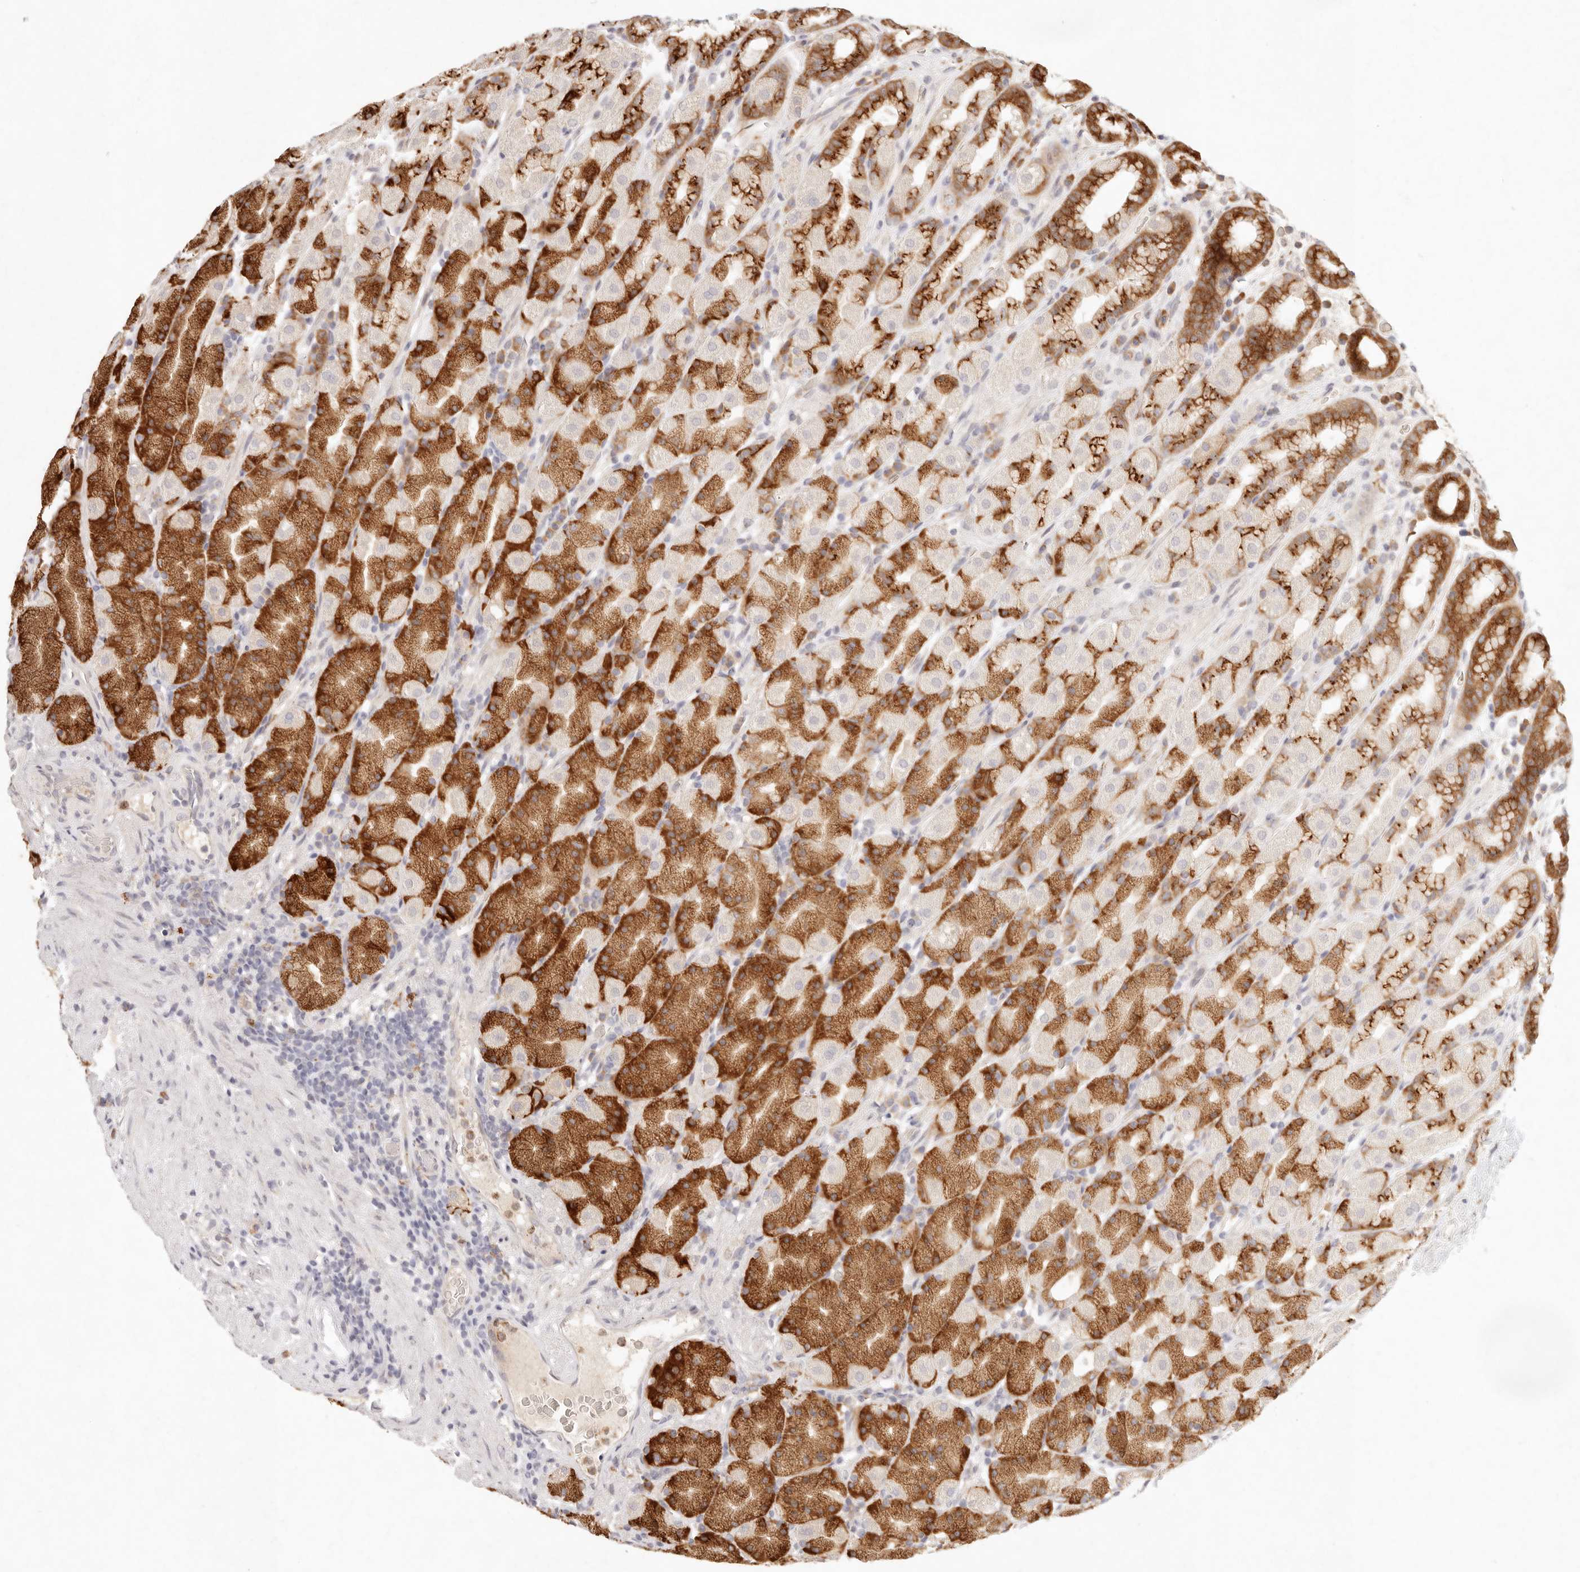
{"staining": {"intensity": "strong", "quantity": "25%-75%", "location": "cytoplasmic/membranous"}, "tissue": "stomach", "cell_type": "Glandular cells", "image_type": "normal", "snomed": [{"axis": "morphology", "description": "Normal tissue, NOS"}, {"axis": "topography", "description": "Stomach, upper"}], "caption": "Protein staining of unremarkable stomach displays strong cytoplasmic/membranous expression in approximately 25%-75% of glandular cells. (DAB IHC with brightfield microscopy, high magnification).", "gene": "C1orf127", "patient": {"sex": "male", "age": 68}}